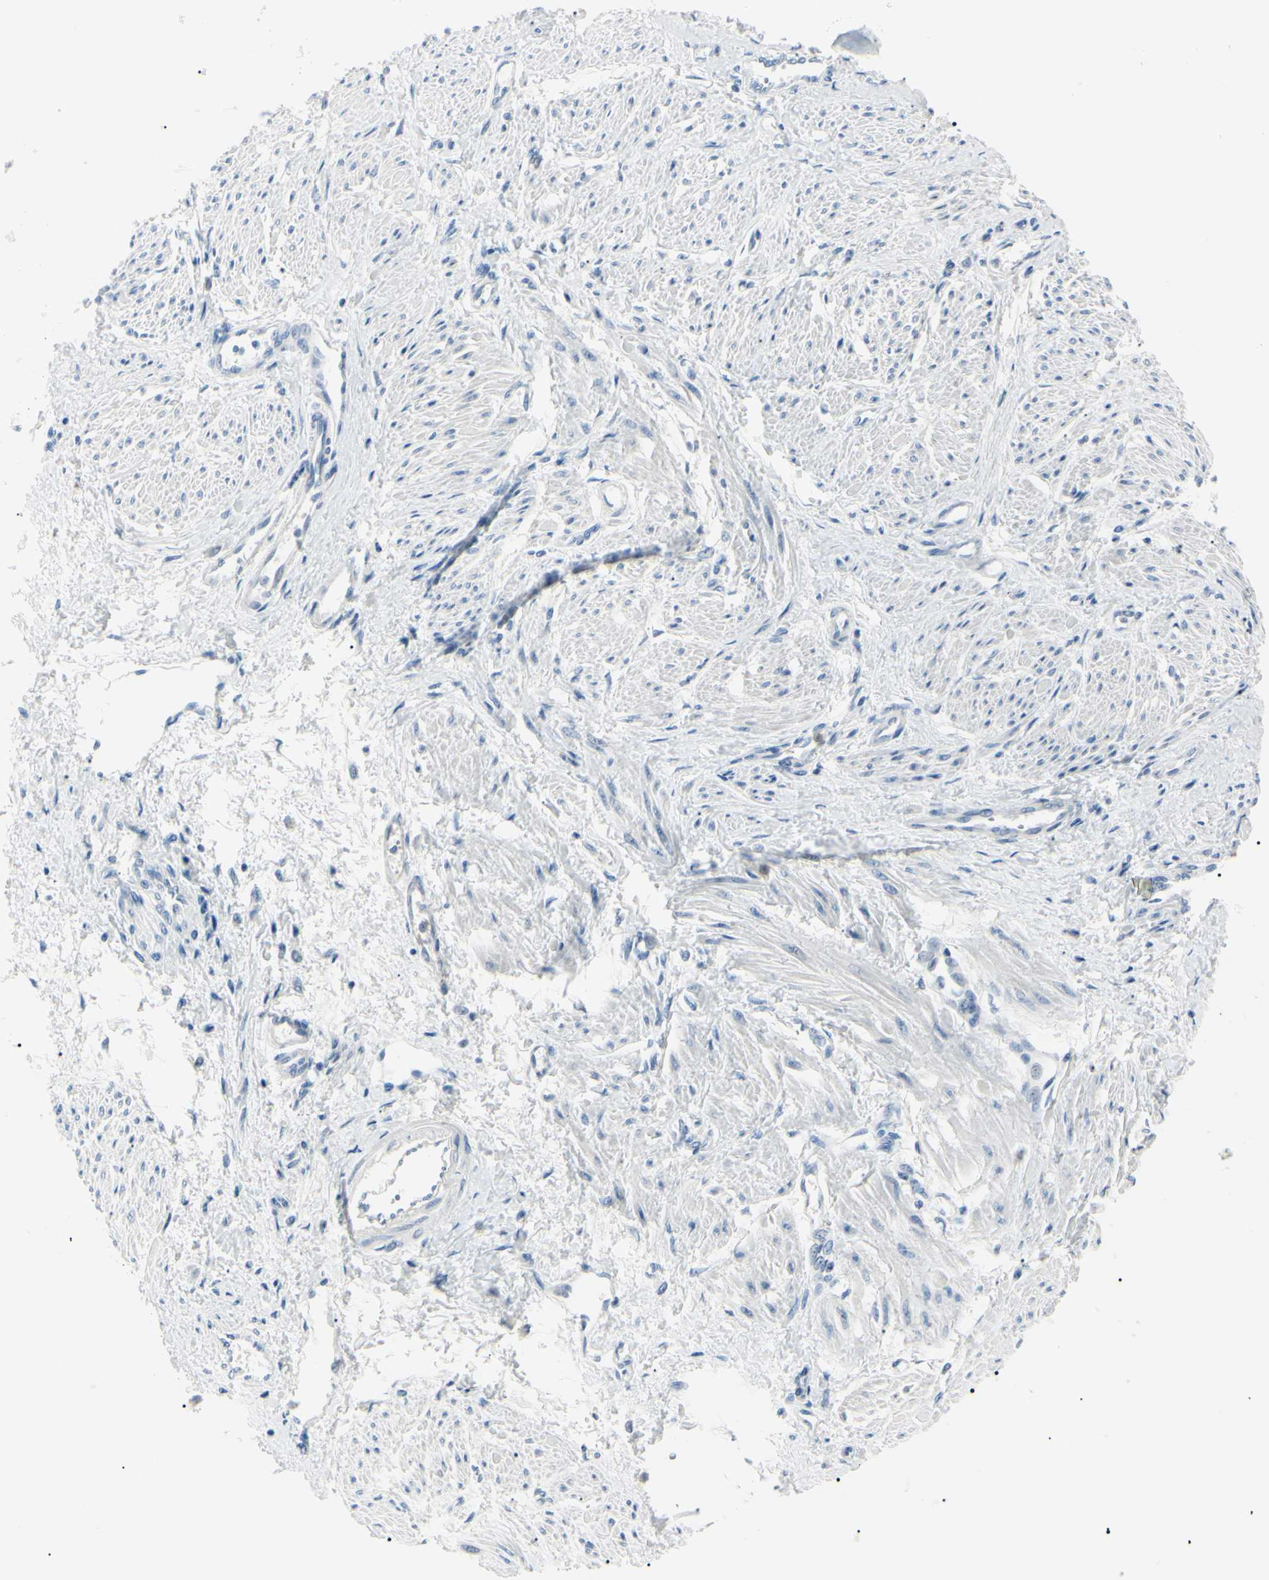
{"staining": {"intensity": "negative", "quantity": "none", "location": "none"}, "tissue": "smooth muscle", "cell_type": "Smooth muscle cells", "image_type": "normal", "snomed": [{"axis": "morphology", "description": "Normal tissue, NOS"}, {"axis": "topography", "description": "Smooth muscle"}, {"axis": "topography", "description": "Uterus"}], "caption": "Smooth muscle cells show no significant protein positivity in benign smooth muscle.", "gene": "CA2", "patient": {"sex": "female", "age": 39}}